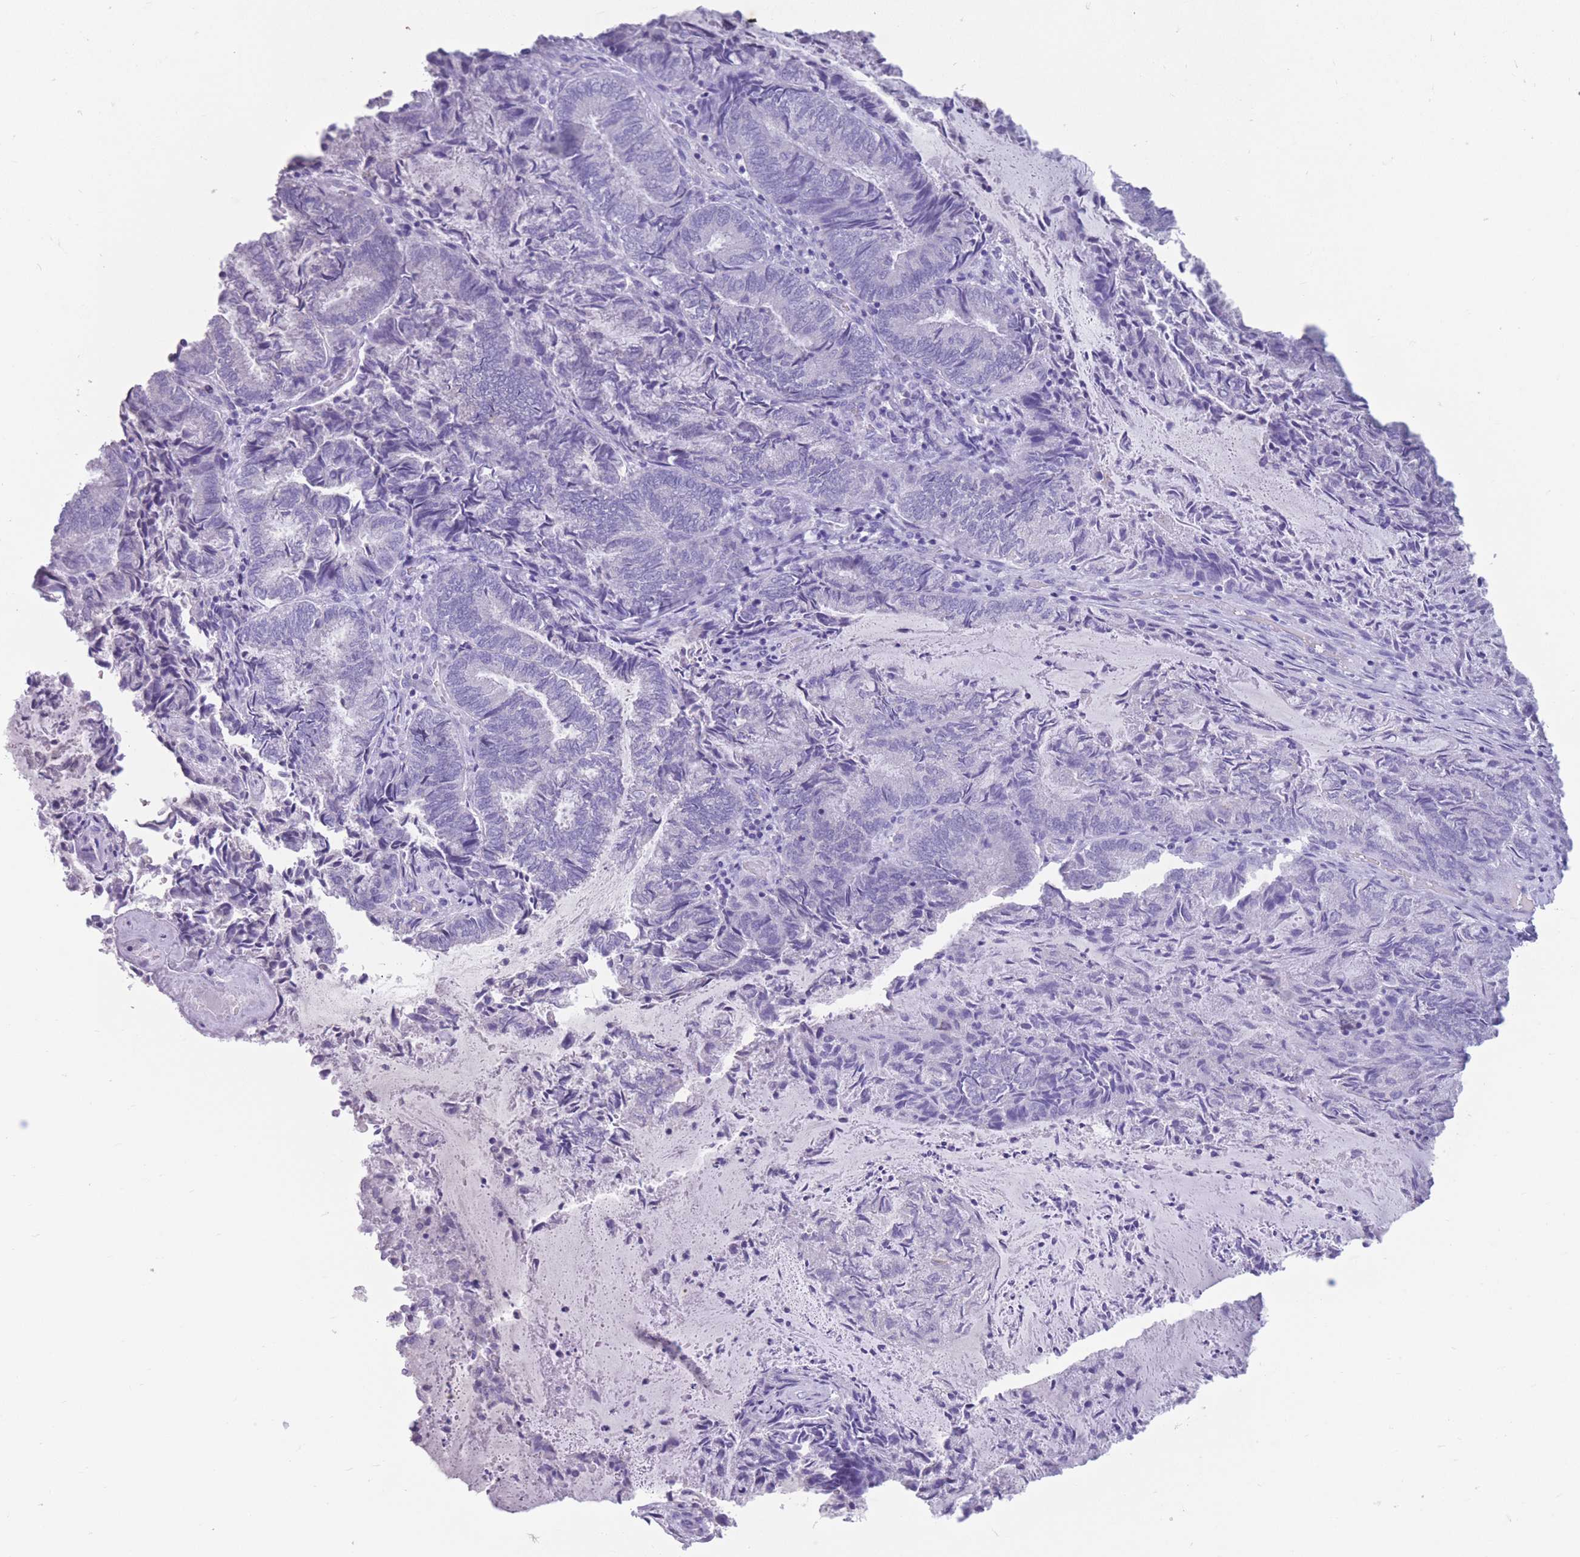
{"staining": {"intensity": "negative", "quantity": "none", "location": "none"}, "tissue": "endometrial cancer", "cell_type": "Tumor cells", "image_type": "cancer", "snomed": [{"axis": "morphology", "description": "Adenocarcinoma, NOS"}, {"axis": "topography", "description": "Endometrium"}], "caption": "Human endometrial cancer stained for a protein using IHC shows no expression in tumor cells.", "gene": "DPYD", "patient": {"sex": "female", "age": 80}}